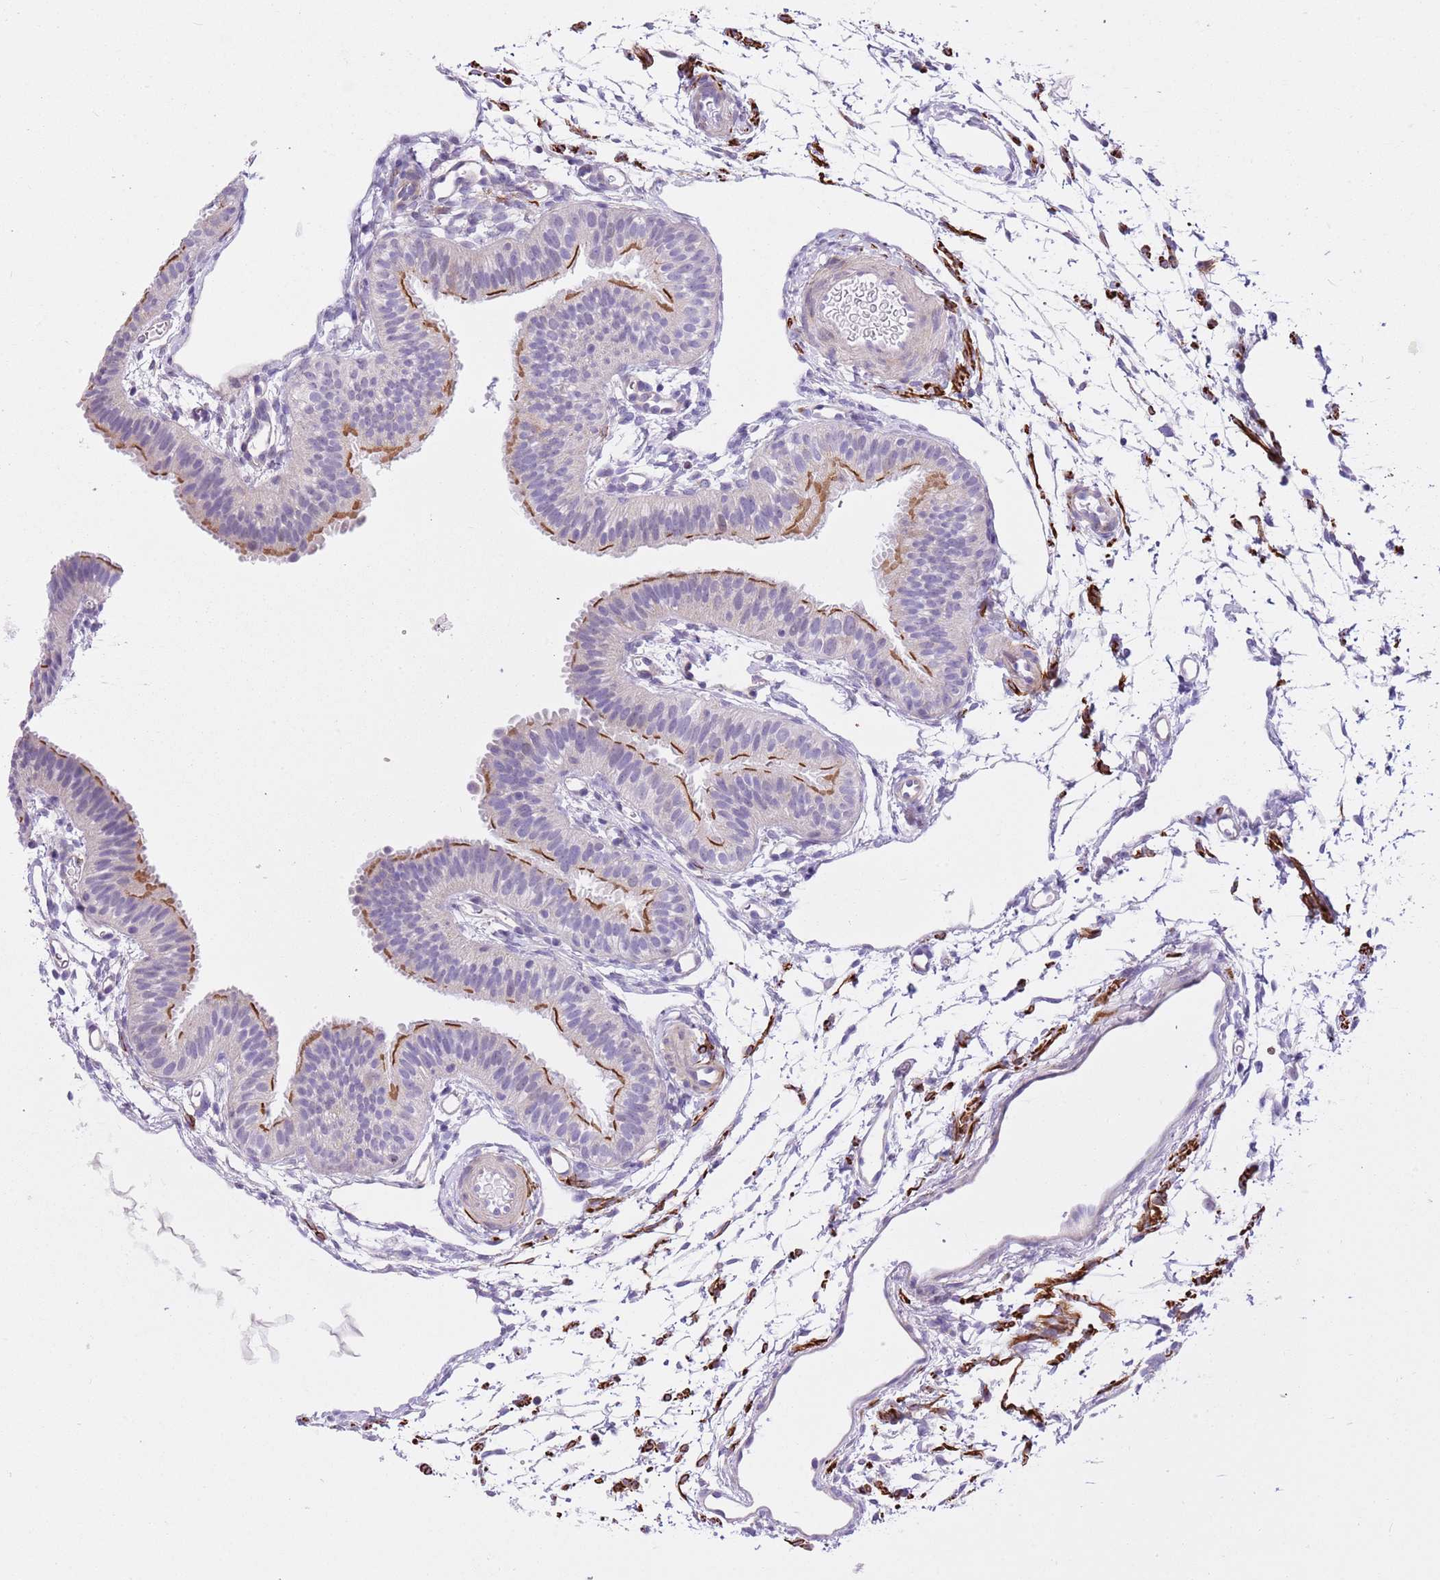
{"staining": {"intensity": "moderate", "quantity": "25%-75%", "location": "cytoplasmic/membranous"}, "tissue": "fallopian tube", "cell_type": "Glandular cells", "image_type": "normal", "snomed": [{"axis": "morphology", "description": "Normal tissue, NOS"}, {"axis": "topography", "description": "Fallopian tube"}], "caption": "Moderate cytoplasmic/membranous protein staining is seen in approximately 25%-75% of glandular cells in fallopian tube.", "gene": "NET1", "patient": {"sex": "female", "age": 35}}